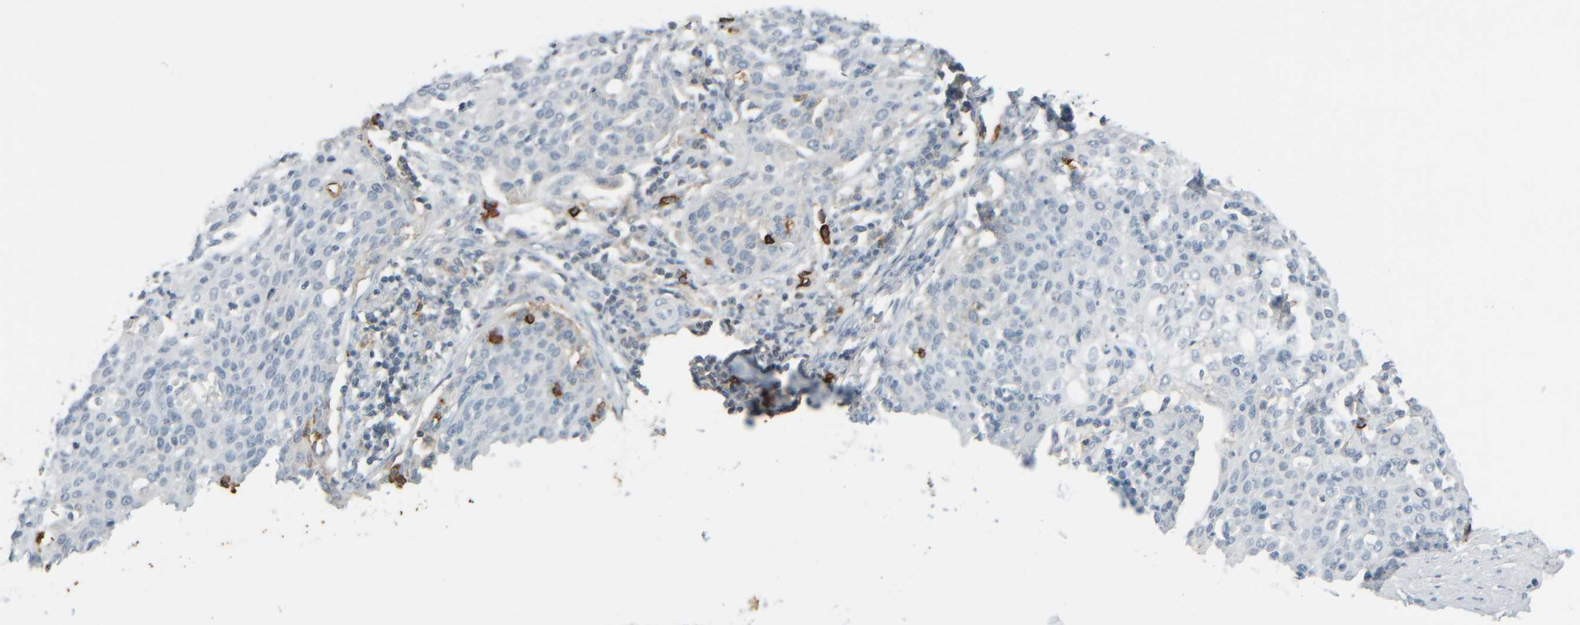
{"staining": {"intensity": "negative", "quantity": "none", "location": "none"}, "tissue": "cervical cancer", "cell_type": "Tumor cells", "image_type": "cancer", "snomed": [{"axis": "morphology", "description": "Squamous cell carcinoma, NOS"}, {"axis": "topography", "description": "Cervix"}], "caption": "This image is of cervical cancer stained with immunohistochemistry to label a protein in brown with the nuclei are counter-stained blue. There is no expression in tumor cells.", "gene": "TPSAB1", "patient": {"sex": "female", "age": 38}}